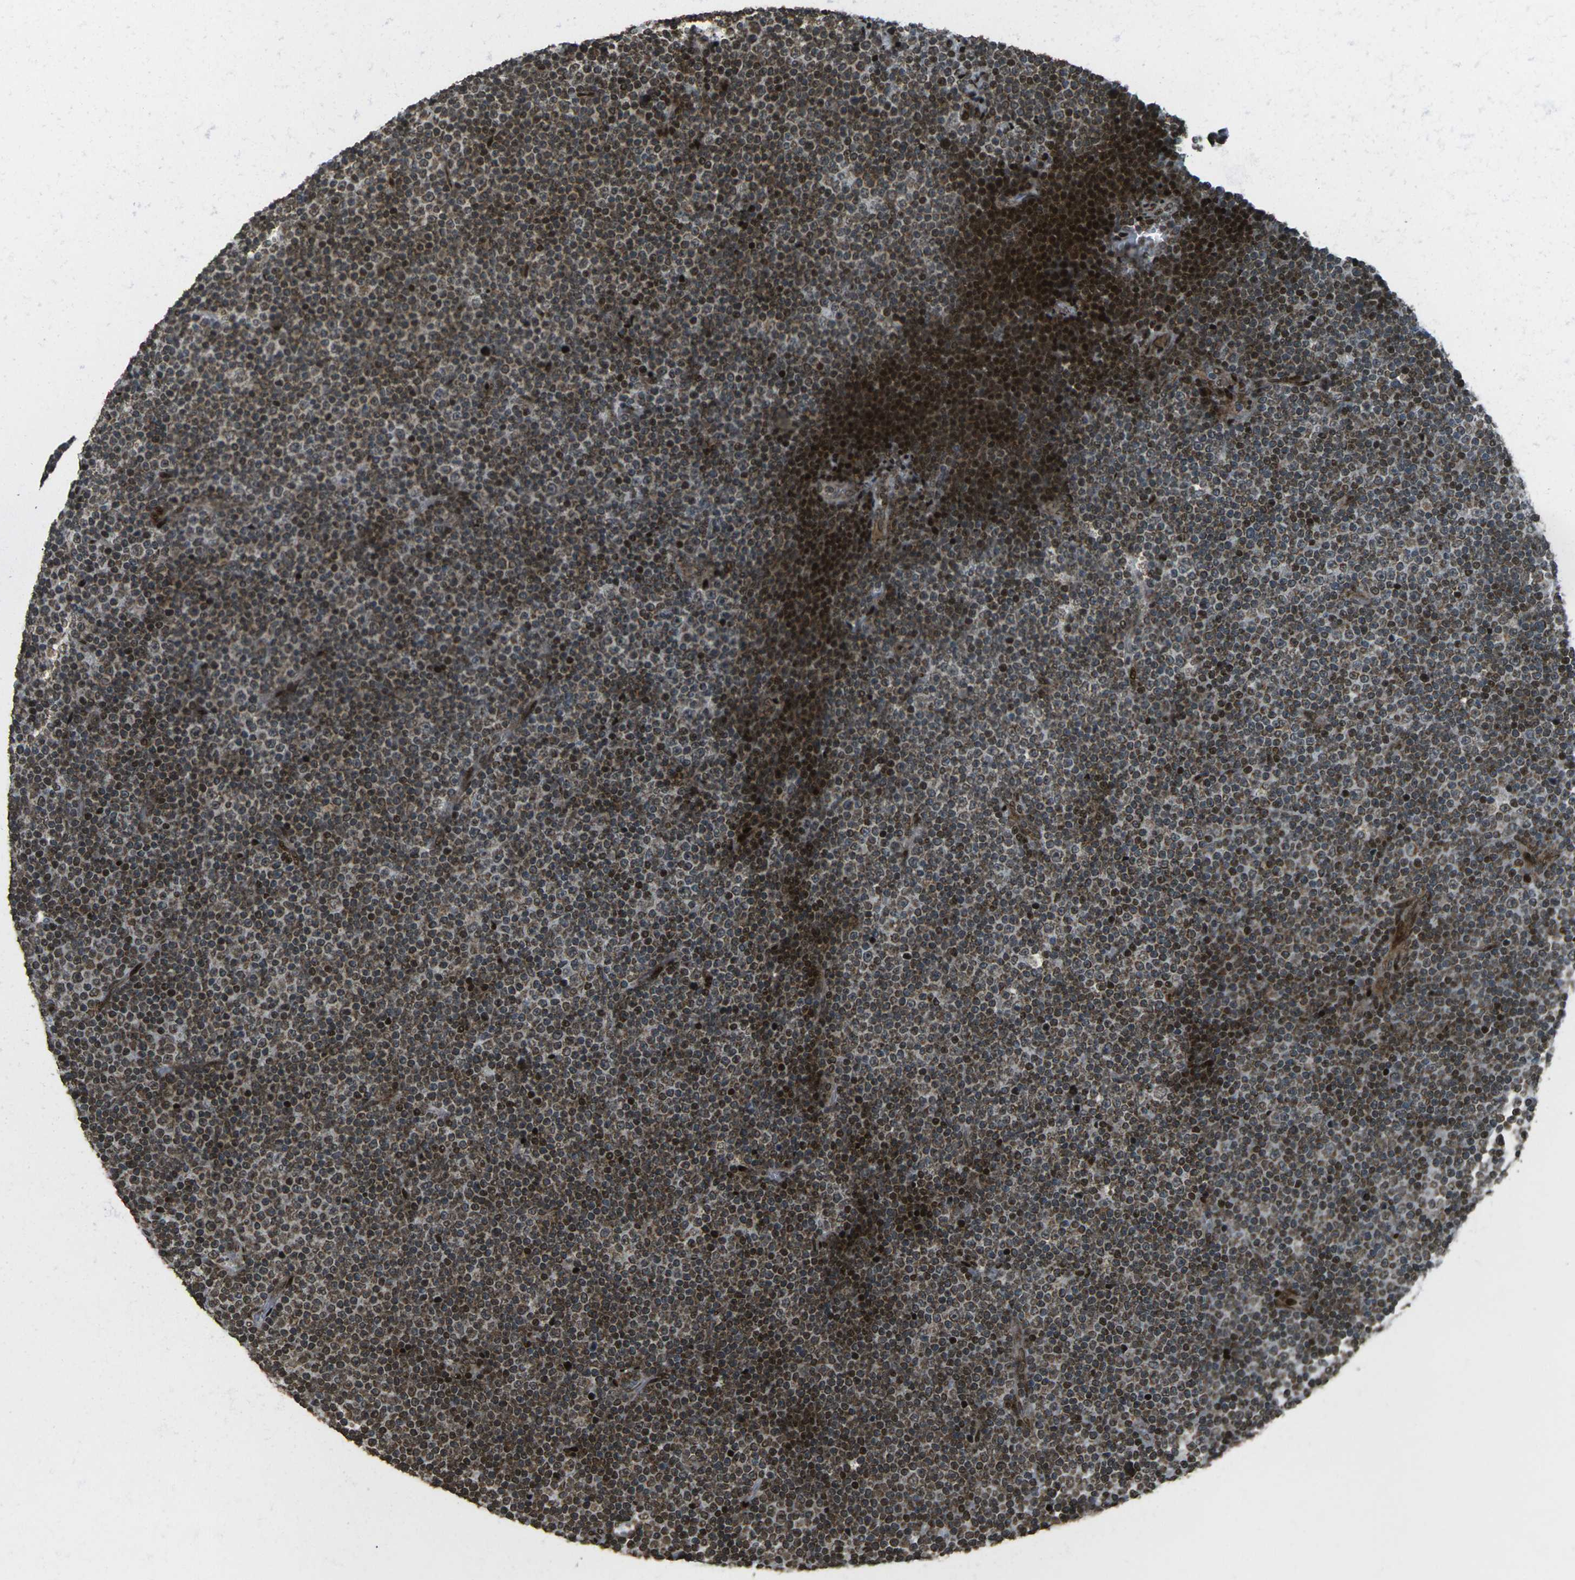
{"staining": {"intensity": "strong", "quantity": "25%-75%", "location": "nuclear"}, "tissue": "lymphoma", "cell_type": "Tumor cells", "image_type": "cancer", "snomed": [{"axis": "morphology", "description": "Malignant lymphoma, non-Hodgkin's type, Low grade"}, {"axis": "topography", "description": "Lymph node"}], "caption": "An image of human low-grade malignant lymphoma, non-Hodgkin's type stained for a protein exhibits strong nuclear brown staining in tumor cells. (IHC, brightfield microscopy, high magnification).", "gene": "NEUROG2", "patient": {"sex": "female", "age": 67}}